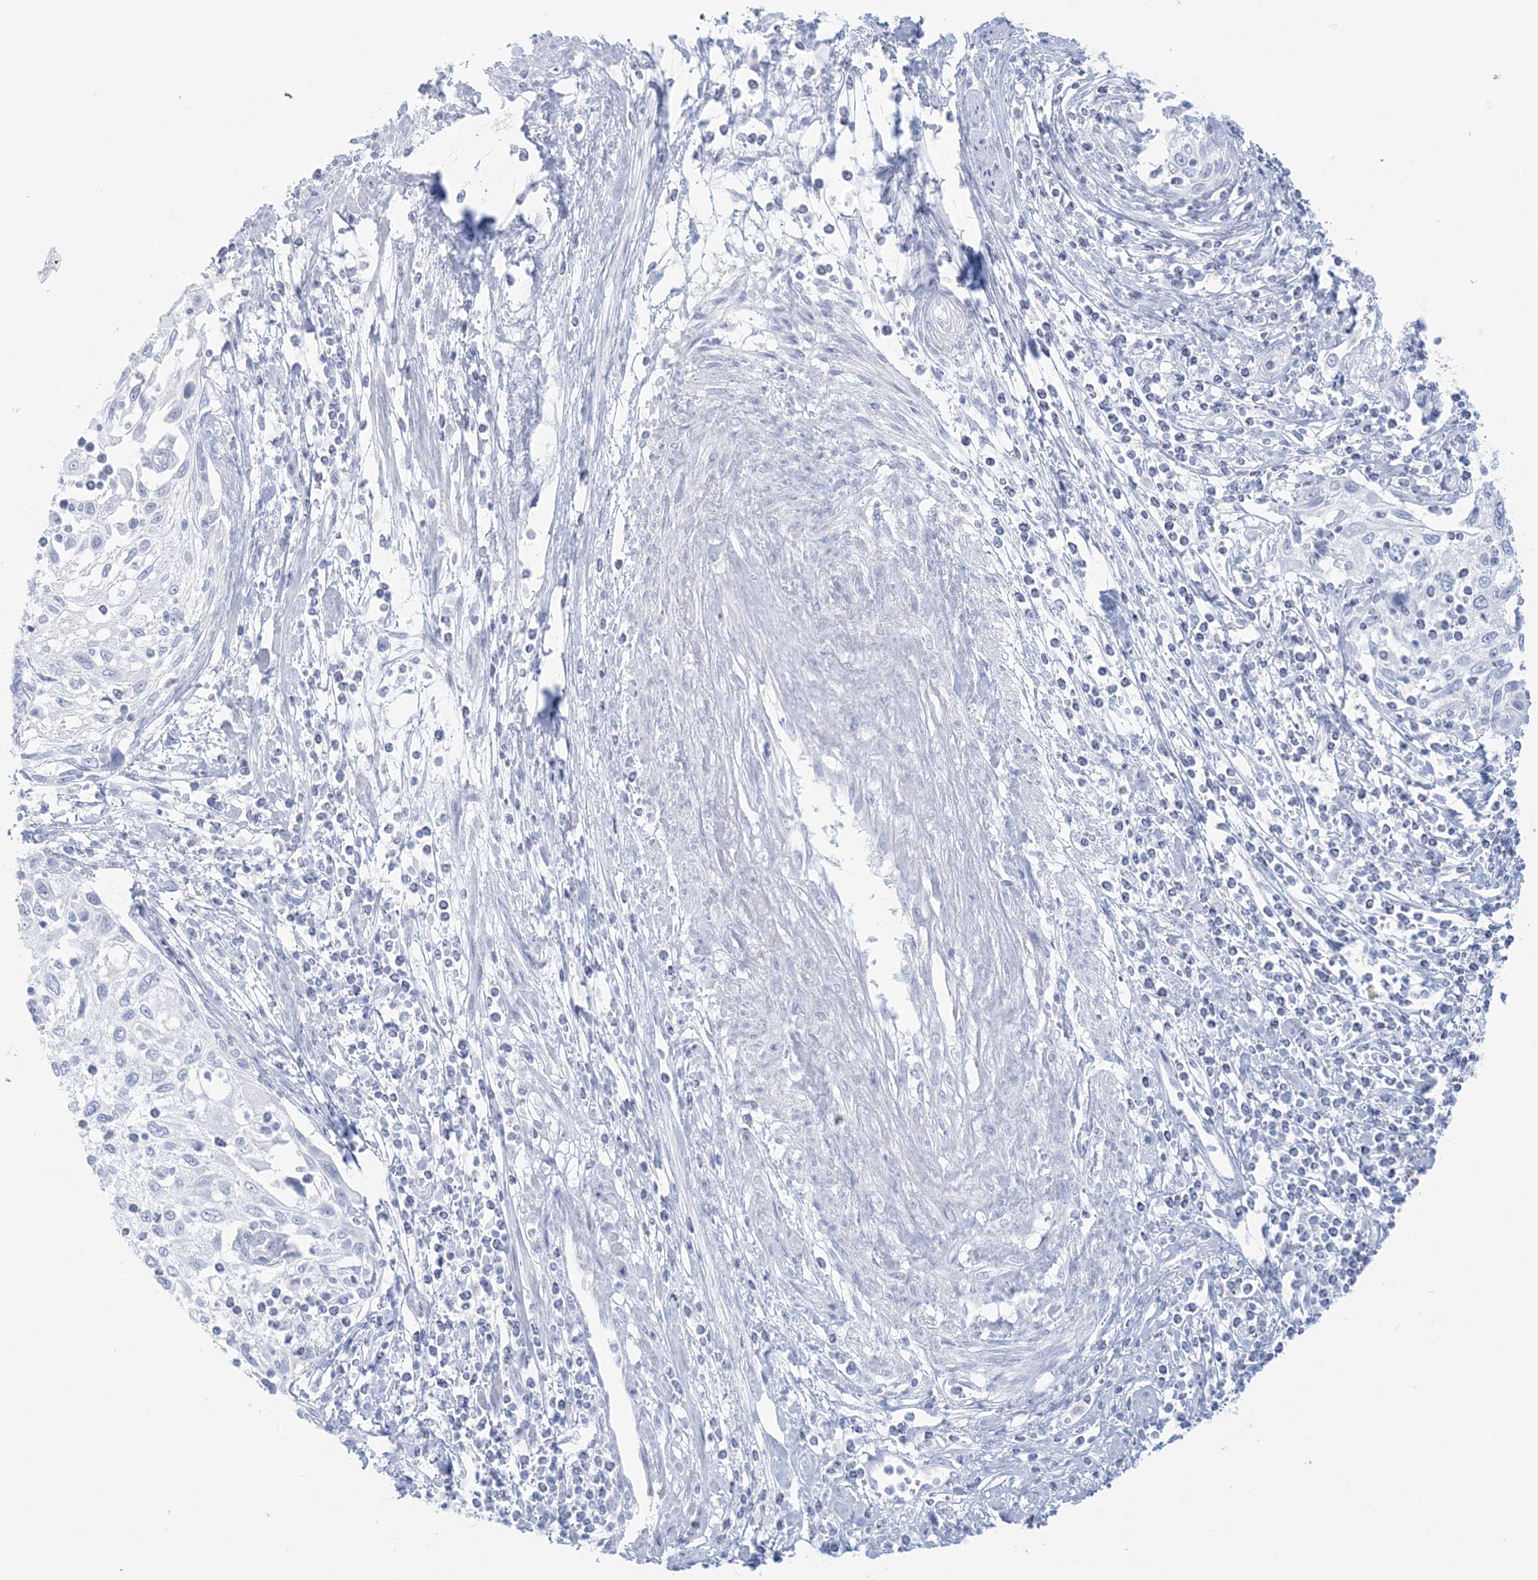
{"staining": {"intensity": "negative", "quantity": "none", "location": "none"}, "tissue": "cervical cancer", "cell_type": "Tumor cells", "image_type": "cancer", "snomed": [{"axis": "morphology", "description": "Squamous cell carcinoma, NOS"}, {"axis": "topography", "description": "Cervix"}], "caption": "The photomicrograph shows no significant positivity in tumor cells of cervical squamous cell carcinoma. (Stains: DAB IHC with hematoxylin counter stain, Microscopy: brightfield microscopy at high magnification).", "gene": "AGXT", "patient": {"sex": "female", "age": 70}}